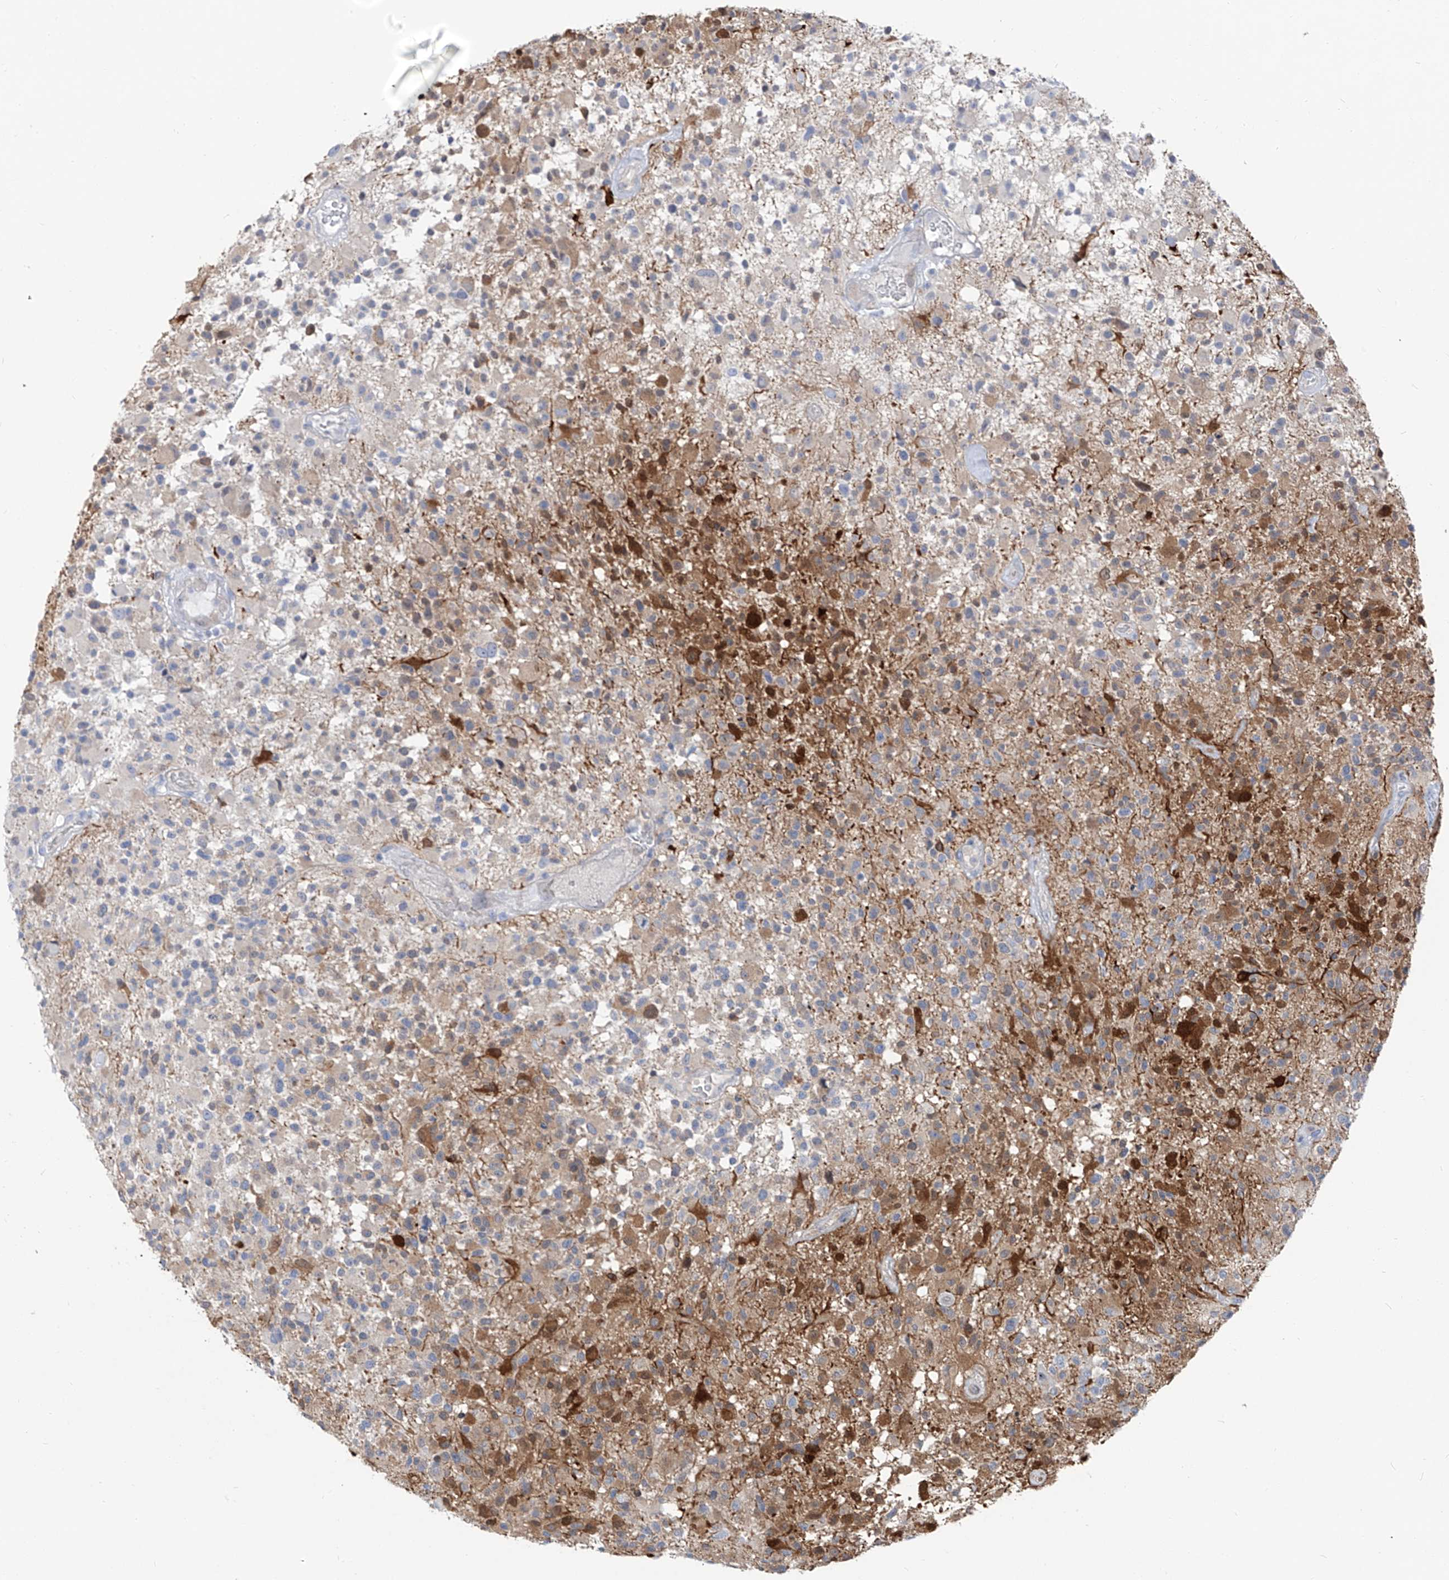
{"staining": {"intensity": "negative", "quantity": "none", "location": "none"}, "tissue": "glioma", "cell_type": "Tumor cells", "image_type": "cancer", "snomed": [{"axis": "morphology", "description": "Glioma, malignant, High grade"}, {"axis": "morphology", "description": "Glioblastoma, NOS"}, {"axis": "topography", "description": "Brain"}], "caption": "IHC photomicrograph of glioma stained for a protein (brown), which exhibits no positivity in tumor cells.", "gene": "UFL1", "patient": {"sex": "male", "age": 60}}